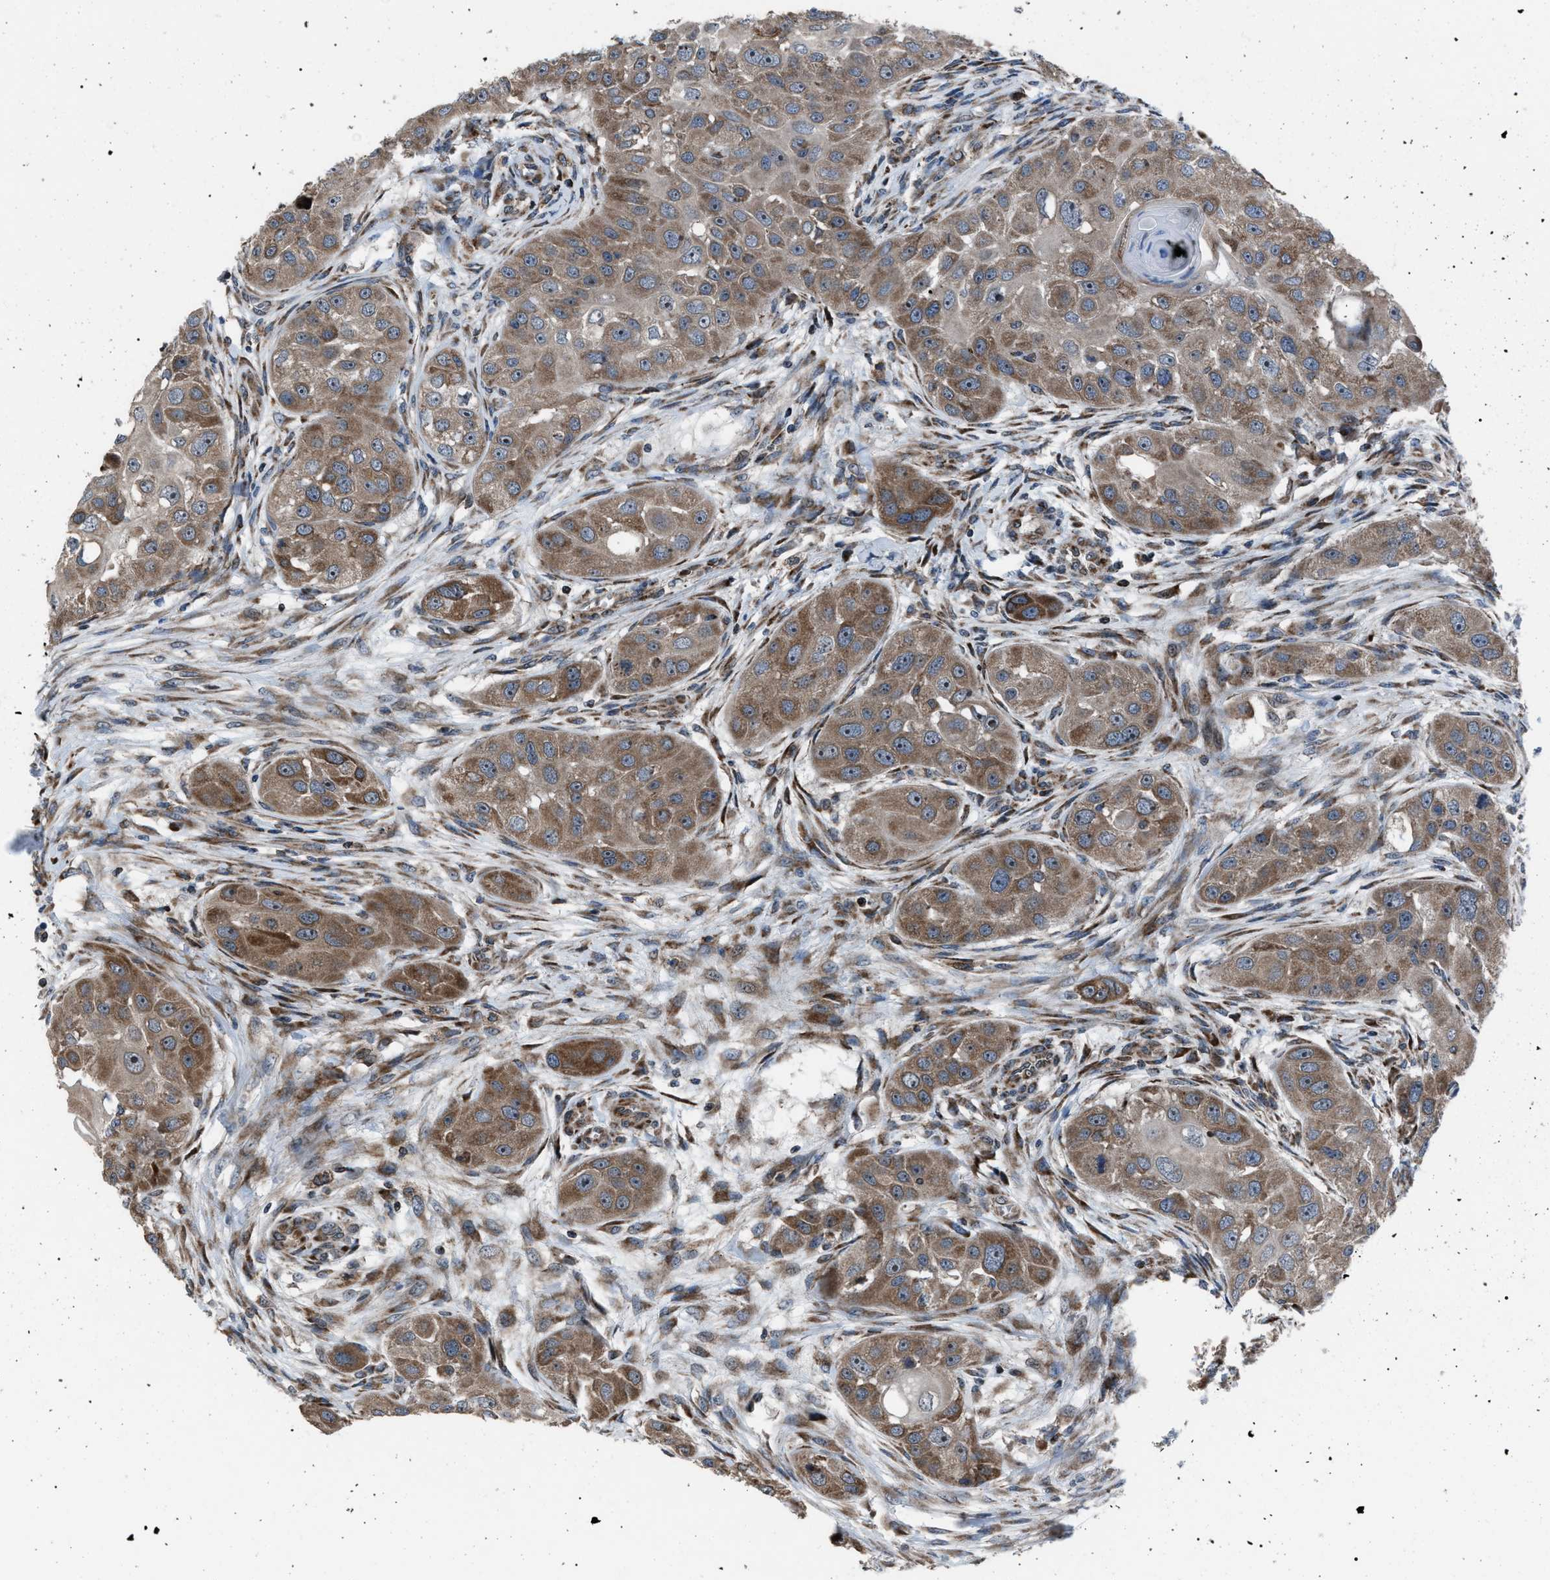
{"staining": {"intensity": "moderate", "quantity": ">75%", "location": "cytoplasmic/membranous"}, "tissue": "head and neck cancer", "cell_type": "Tumor cells", "image_type": "cancer", "snomed": [{"axis": "morphology", "description": "Normal tissue, NOS"}, {"axis": "morphology", "description": "Squamous cell carcinoma, NOS"}, {"axis": "topography", "description": "Skeletal muscle"}, {"axis": "topography", "description": "Head-Neck"}], "caption": "This is a micrograph of immunohistochemistry (IHC) staining of head and neck cancer (squamous cell carcinoma), which shows moderate staining in the cytoplasmic/membranous of tumor cells.", "gene": "AGO2", "patient": {"sex": "male", "age": 51}}